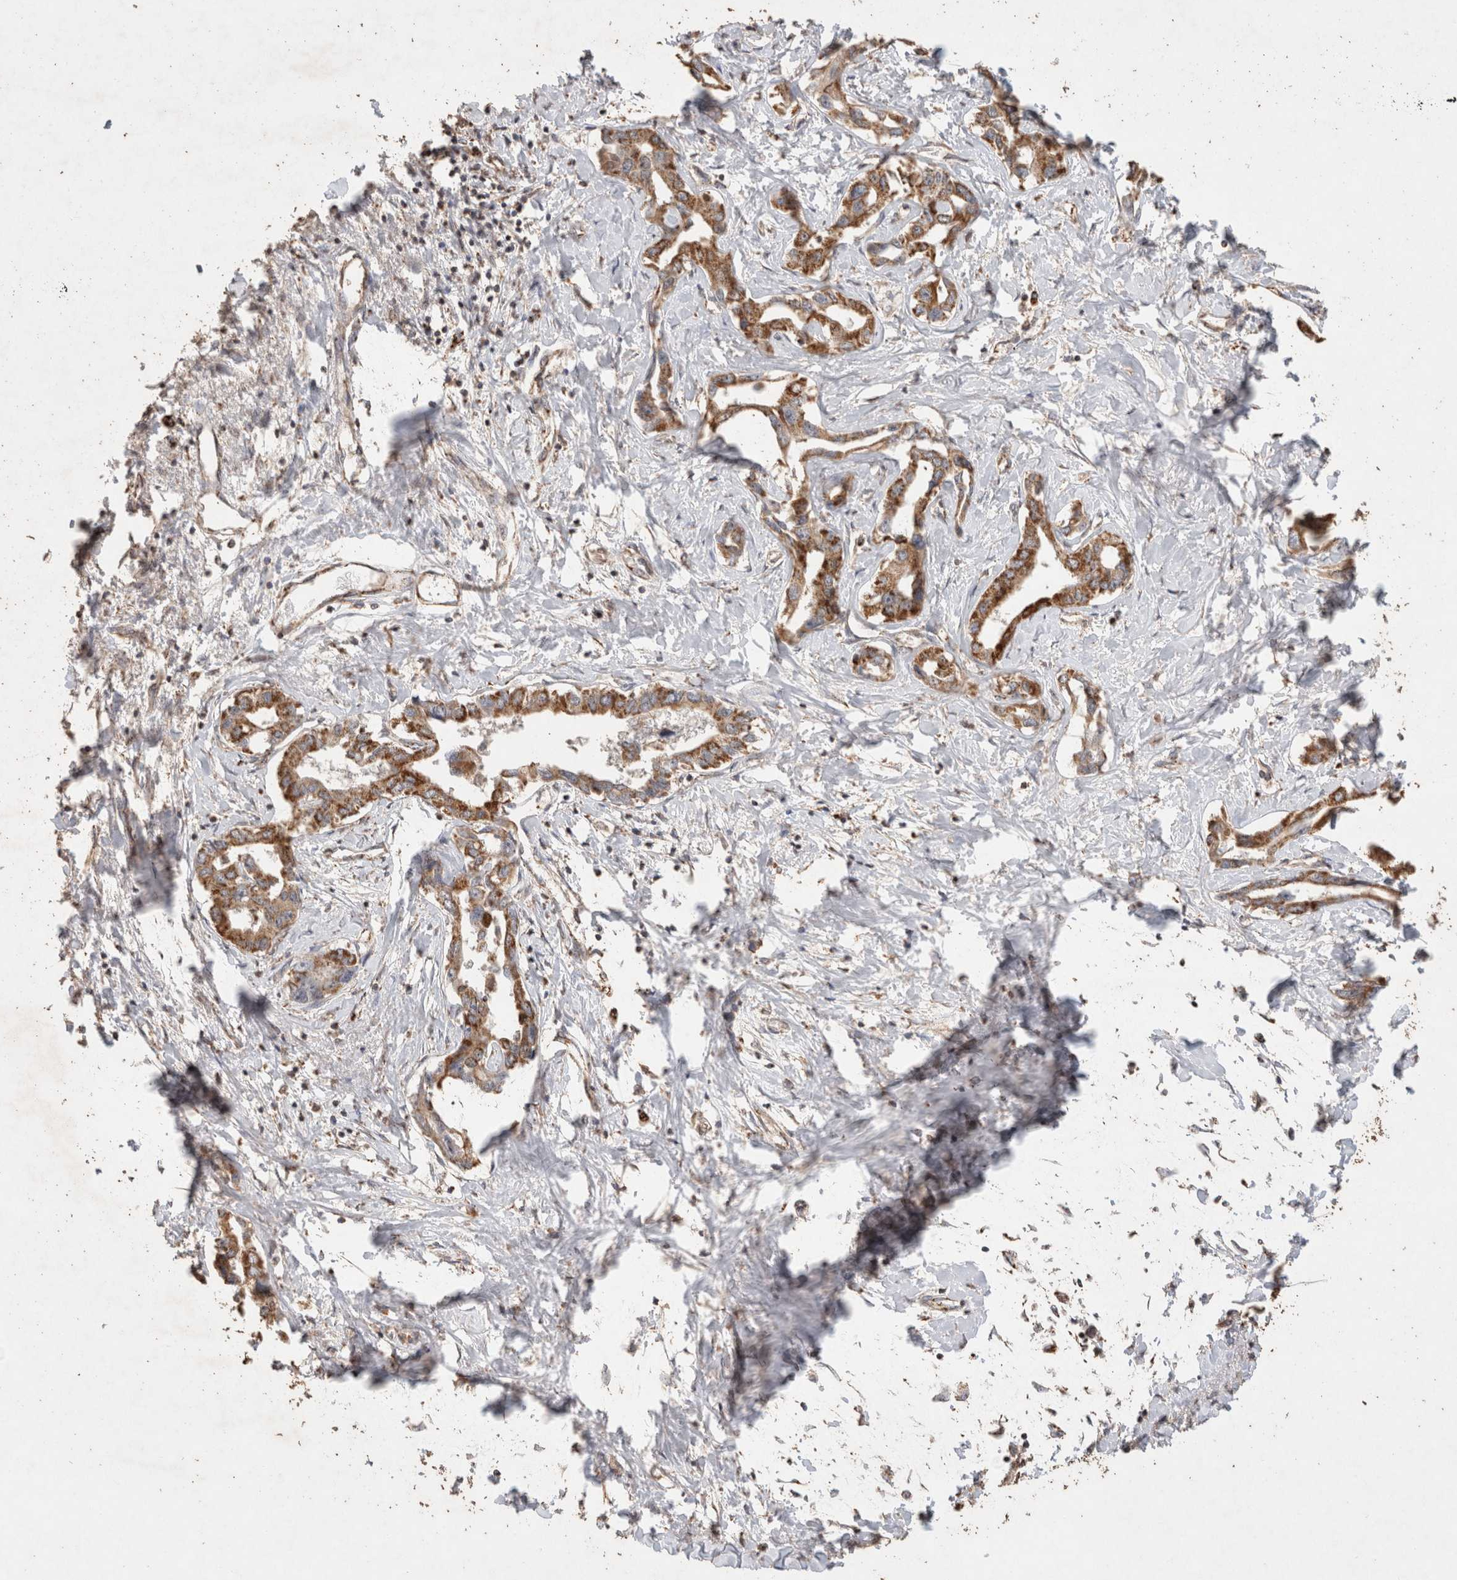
{"staining": {"intensity": "strong", "quantity": ">75%", "location": "cytoplasmic/membranous"}, "tissue": "liver cancer", "cell_type": "Tumor cells", "image_type": "cancer", "snomed": [{"axis": "morphology", "description": "Cholangiocarcinoma"}, {"axis": "topography", "description": "Liver"}], "caption": "An IHC image of neoplastic tissue is shown. Protein staining in brown labels strong cytoplasmic/membranous positivity in liver cancer (cholangiocarcinoma) within tumor cells. (IHC, brightfield microscopy, high magnification).", "gene": "ACADM", "patient": {"sex": "male", "age": 59}}